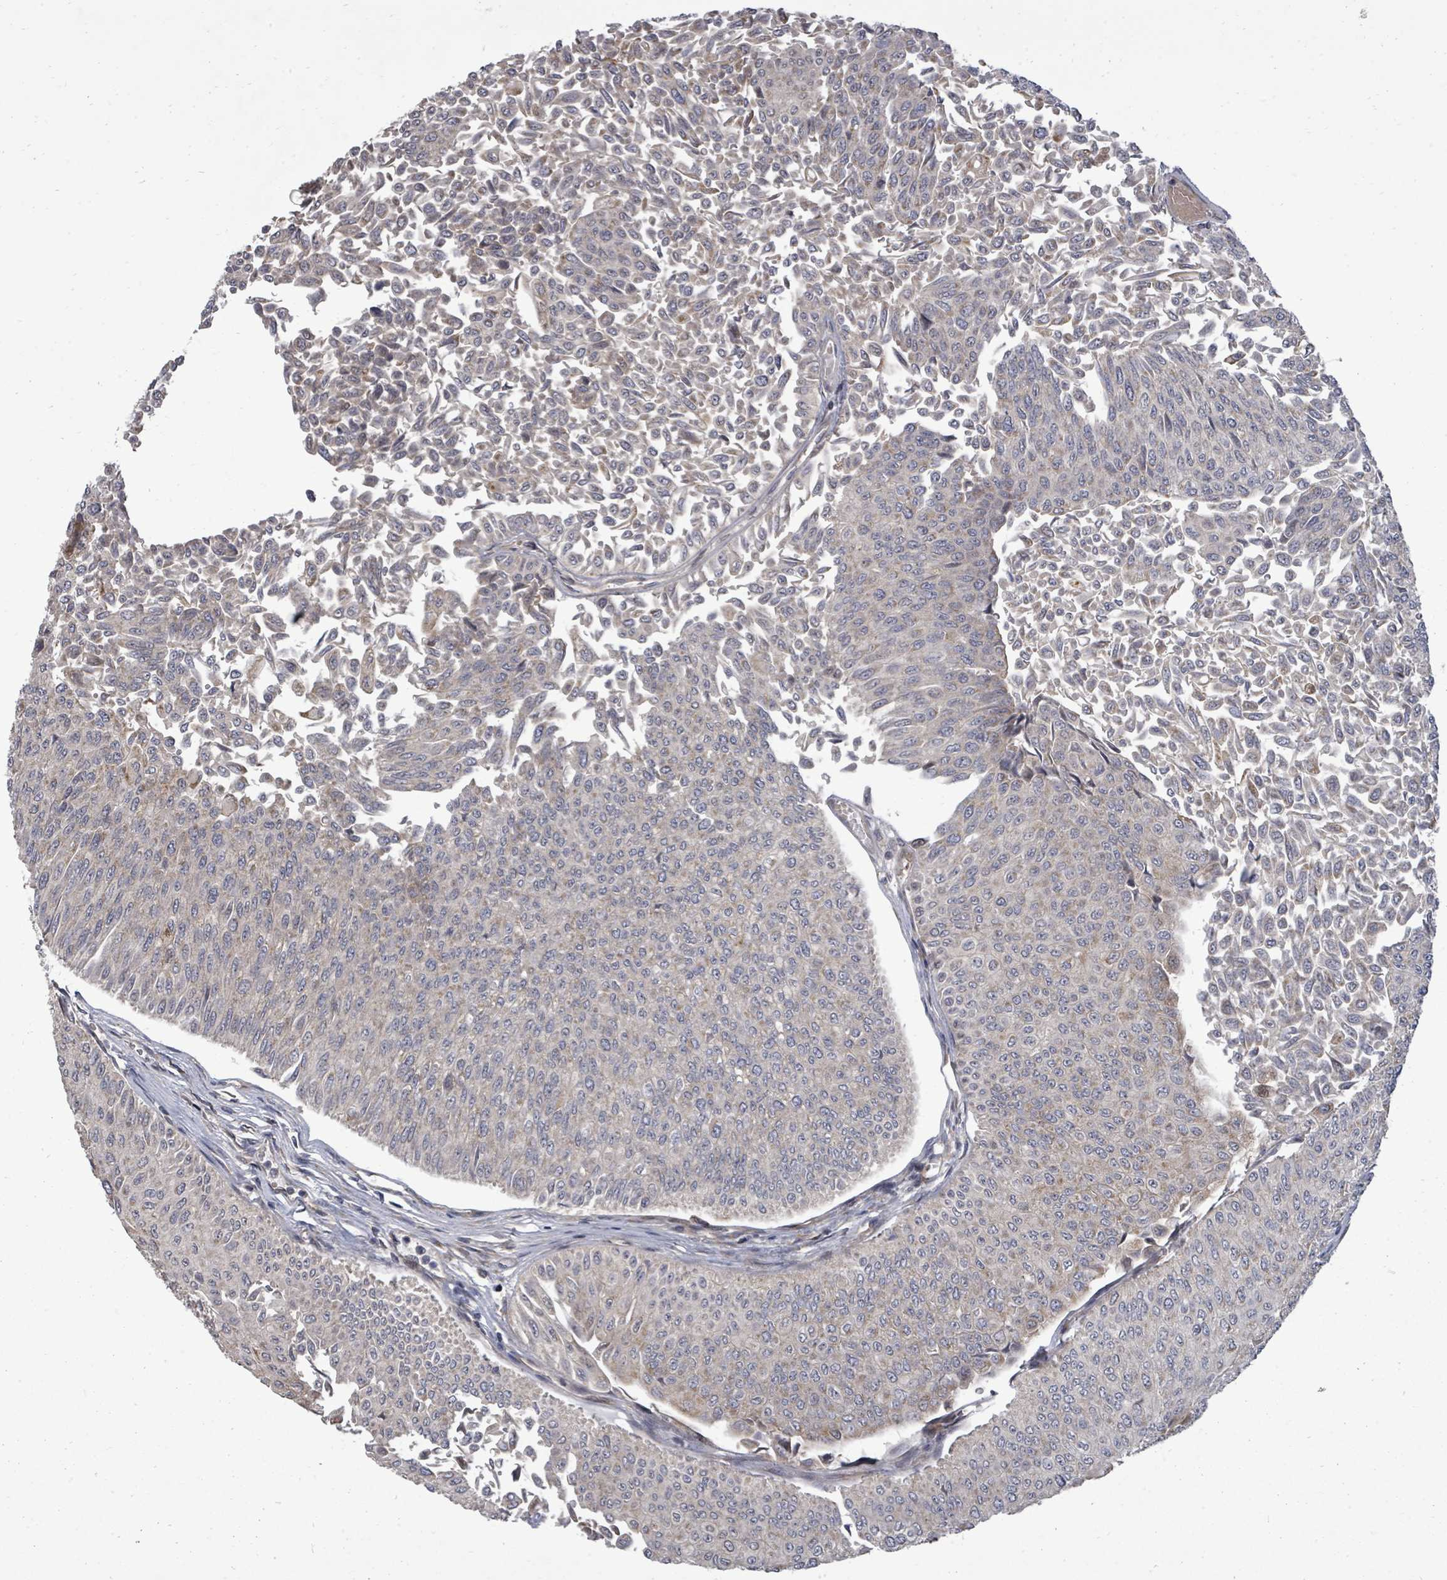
{"staining": {"intensity": "weak", "quantity": "25%-75%", "location": "cytoplasmic/membranous"}, "tissue": "urothelial cancer", "cell_type": "Tumor cells", "image_type": "cancer", "snomed": [{"axis": "morphology", "description": "Urothelial carcinoma, NOS"}, {"axis": "topography", "description": "Urinary bladder"}], "caption": "A low amount of weak cytoplasmic/membranous positivity is identified in about 25%-75% of tumor cells in urothelial cancer tissue. Immunohistochemistry (ihc) stains the protein of interest in brown and the nuclei are stained blue.", "gene": "KRTAP27-1", "patient": {"sex": "male", "age": 59}}